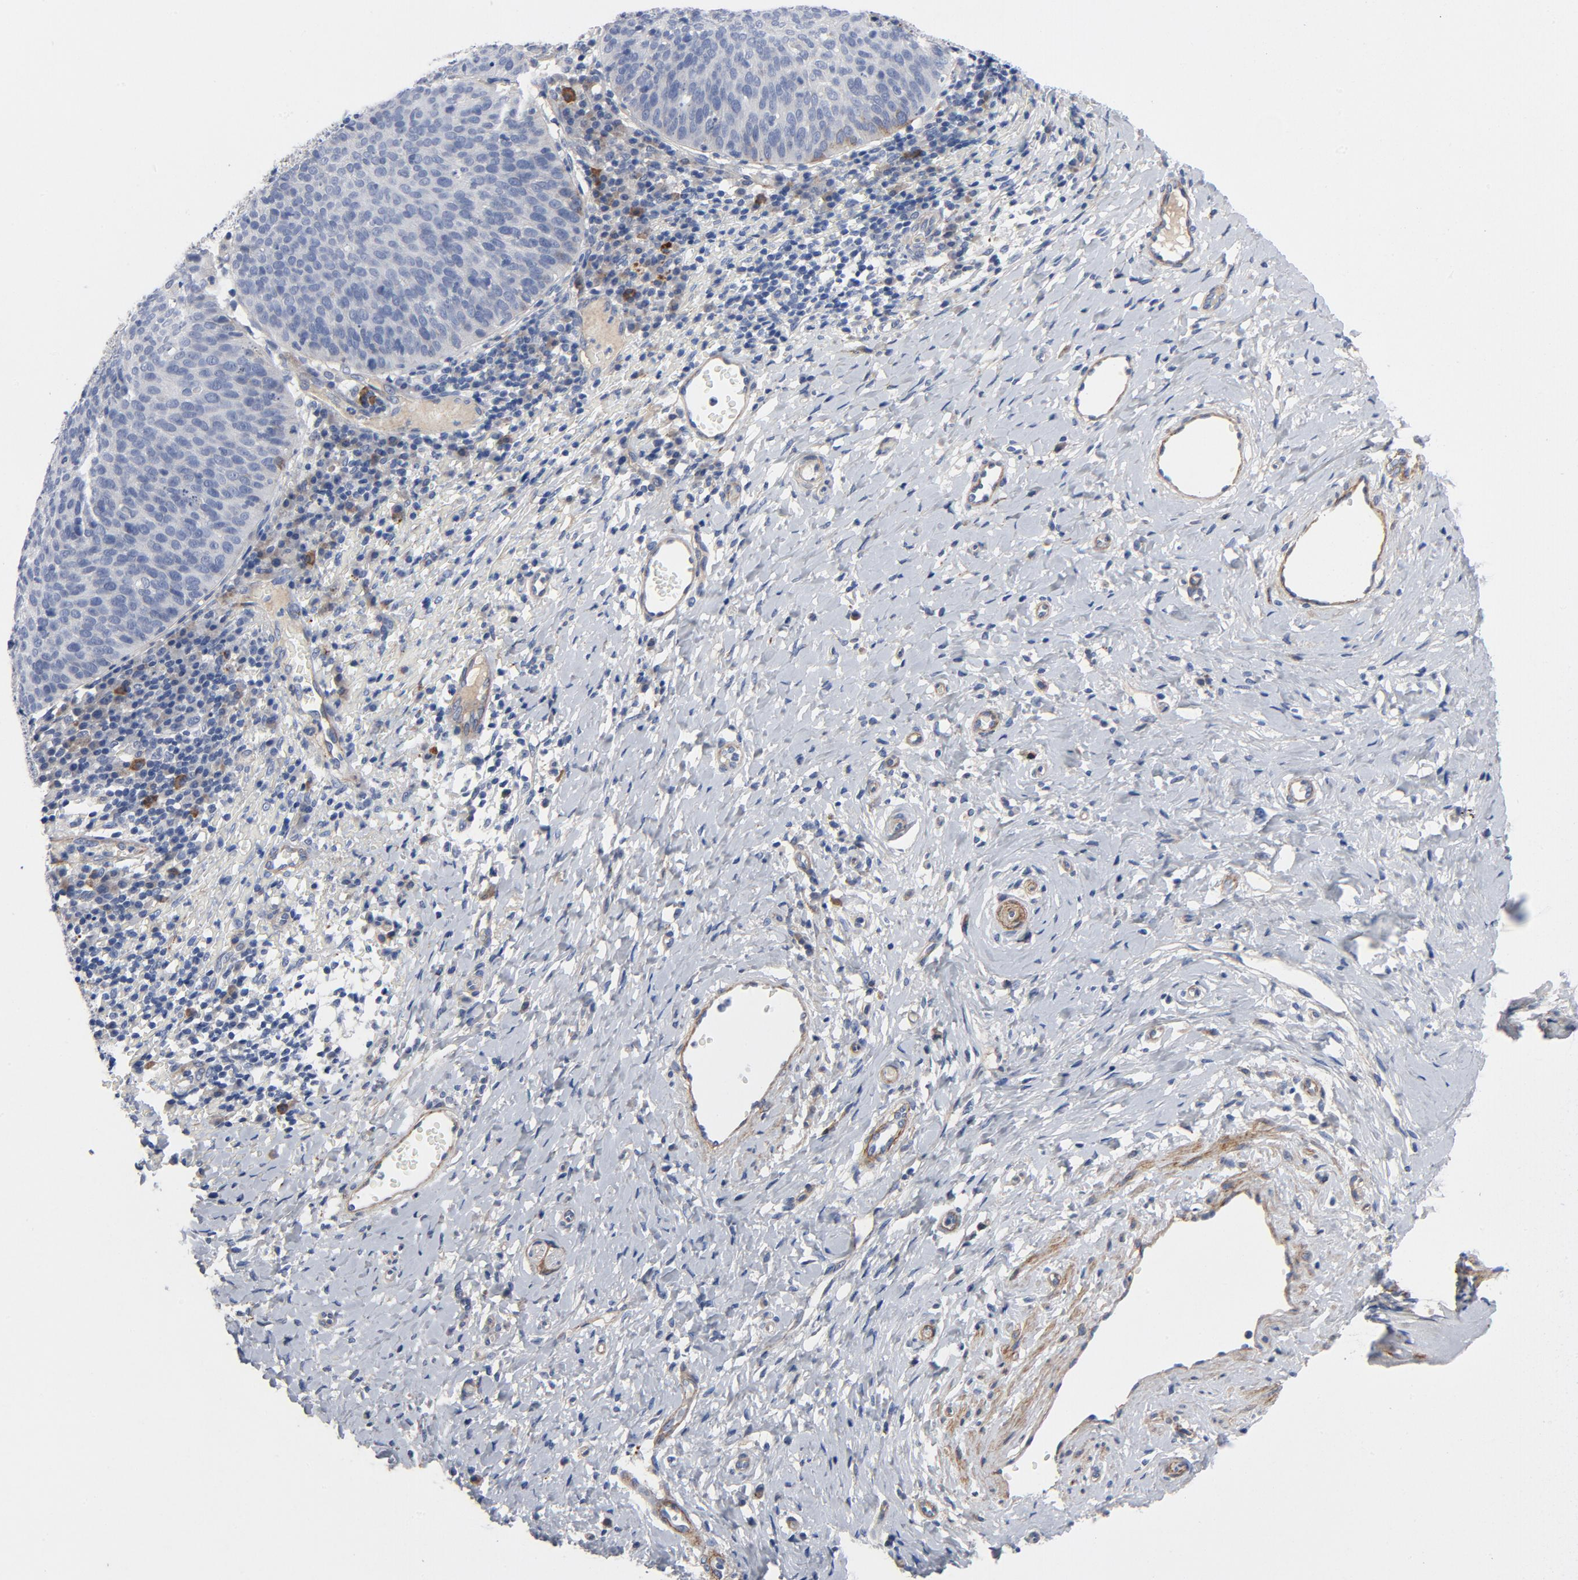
{"staining": {"intensity": "negative", "quantity": "none", "location": "none"}, "tissue": "cervical cancer", "cell_type": "Tumor cells", "image_type": "cancer", "snomed": [{"axis": "morphology", "description": "Normal tissue, NOS"}, {"axis": "morphology", "description": "Squamous cell carcinoma, NOS"}, {"axis": "topography", "description": "Cervix"}], "caption": "Tumor cells show no significant protein staining in cervical cancer (squamous cell carcinoma).", "gene": "LAMC1", "patient": {"sex": "female", "age": 39}}